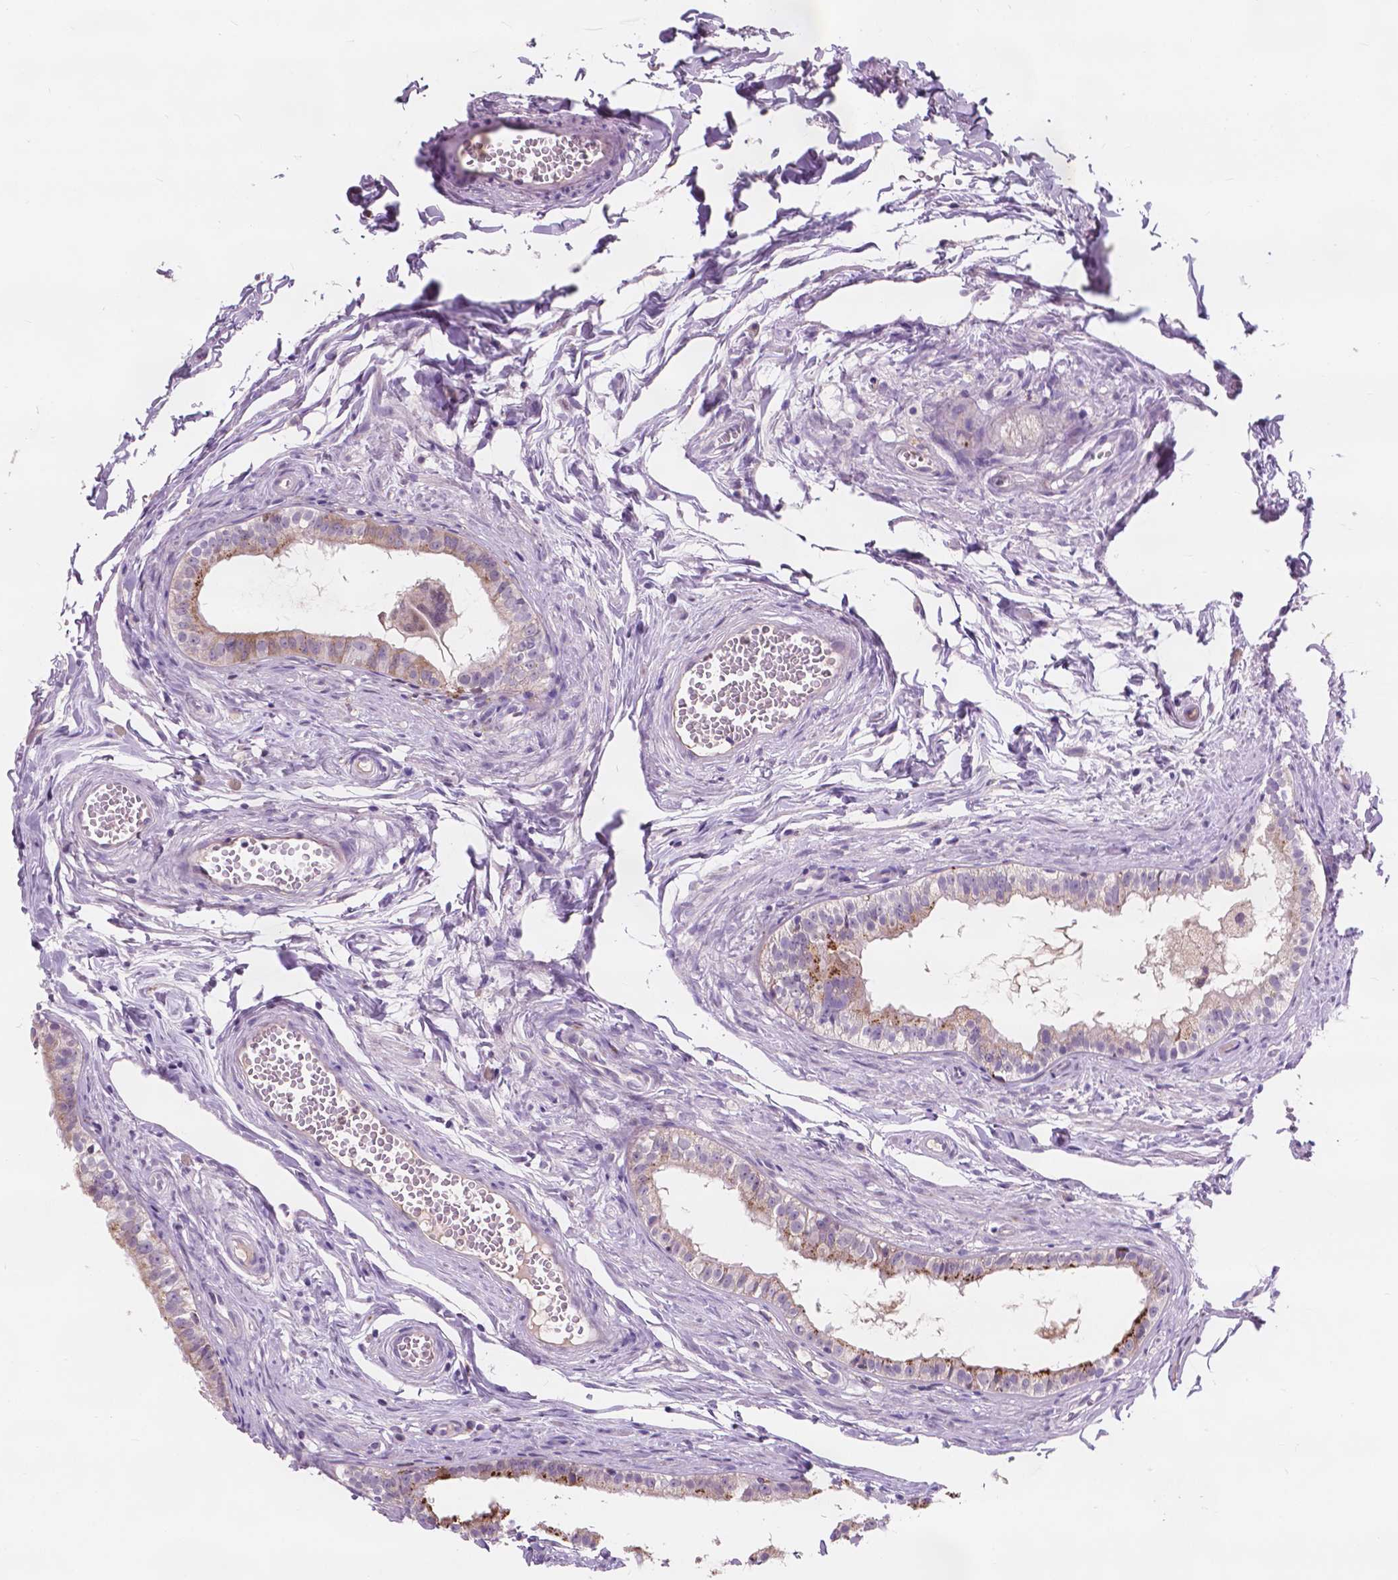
{"staining": {"intensity": "moderate", "quantity": "25%-75%", "location": "cytoplasmic/membranous"}, "tissue": "epididymis", "cell_type": "Glandular cells", "image_type": "normal", "snomed": [{"axis": "morphology", "description": "Normal tissue, NOS"}, {"axis": "topography", "description": "Epididymis"}], "caption": "The image displays immunohistochemical staining of benign epididymis. There is moderate cytoplasmic/membranous positivity is seen in approximately 25%-75% of glandular cells. (IHC, brightfield microscopy, high magnification).", "gene": "IREB2", "patient": {"sex": "male", "age": 45}}